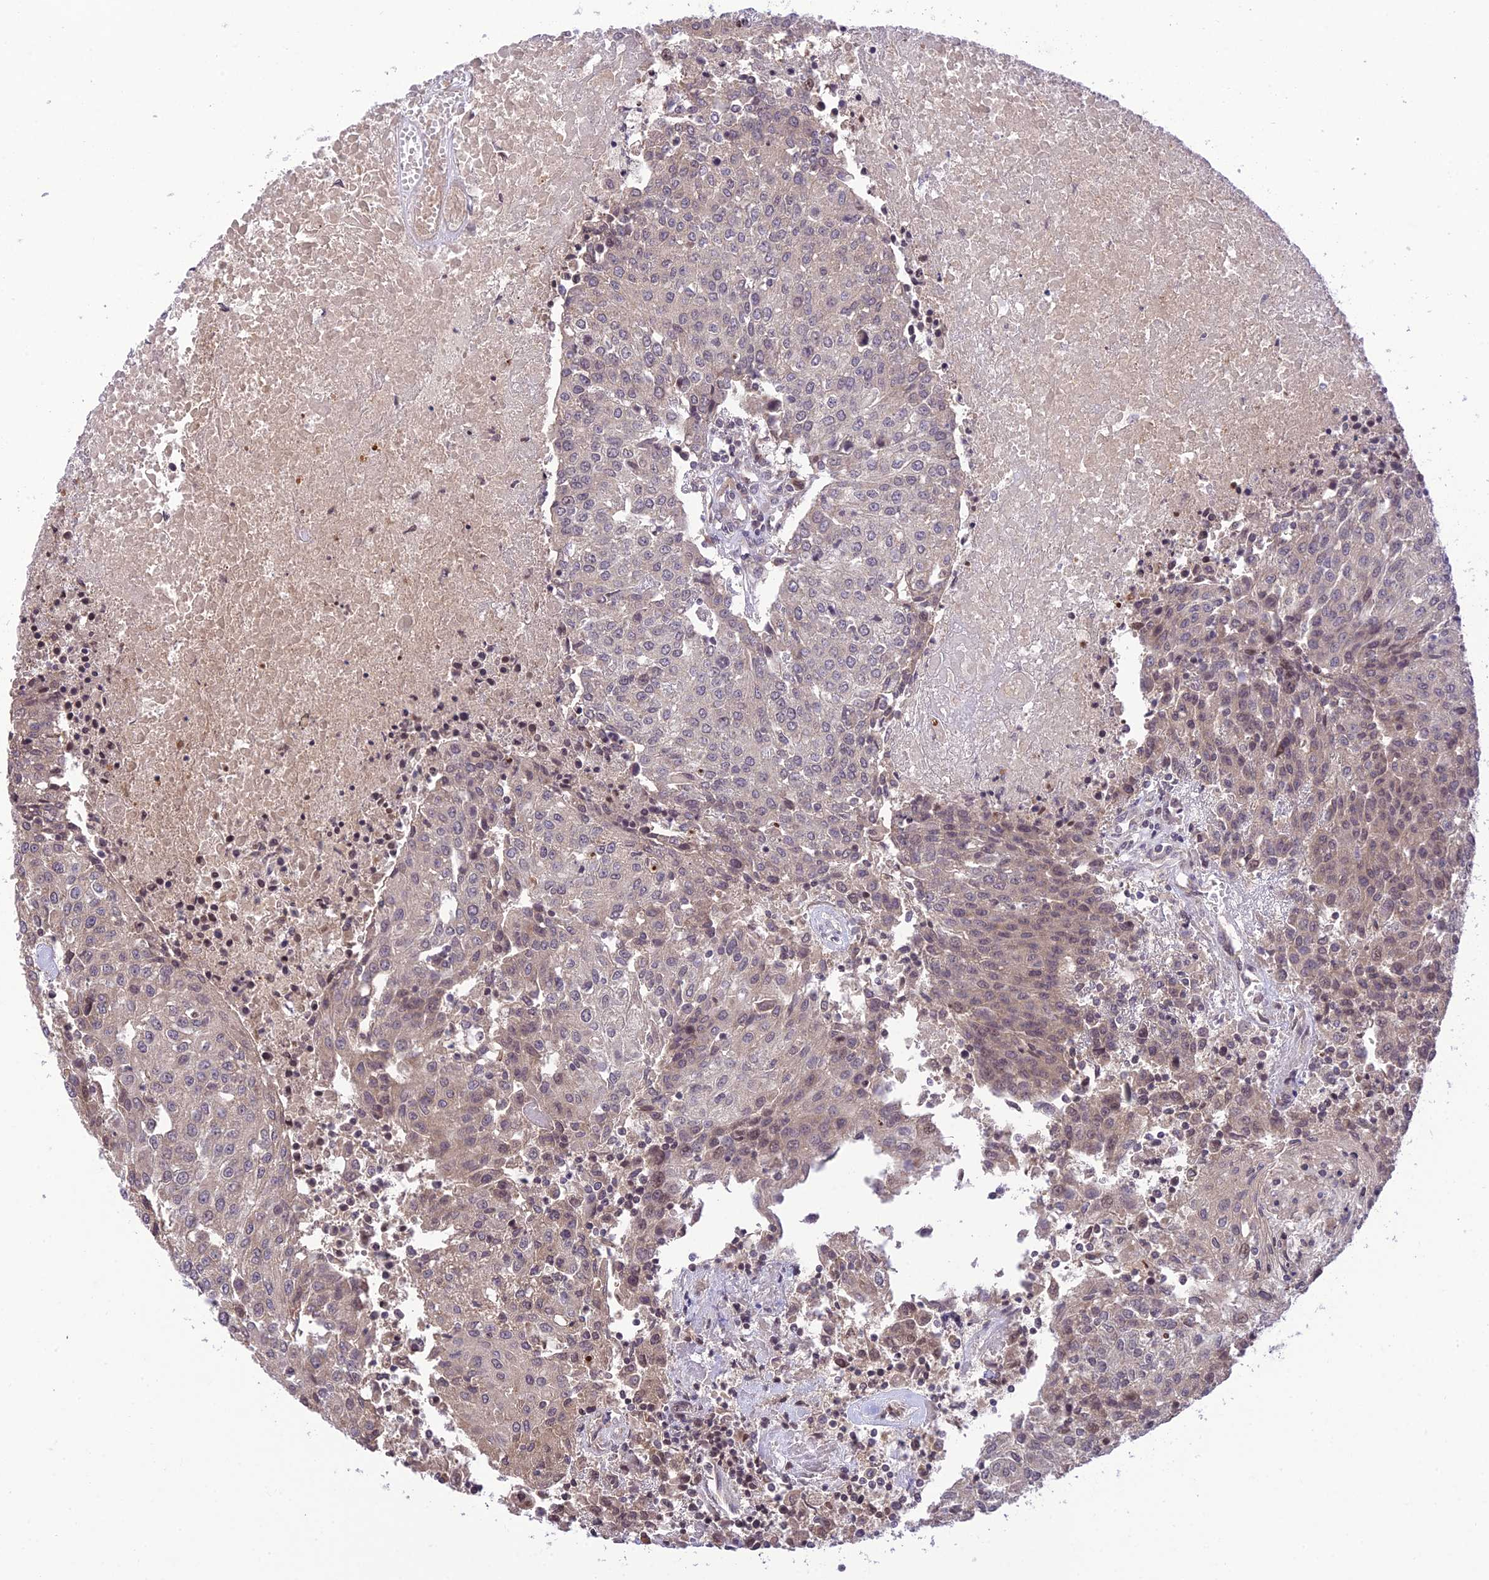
{"staining": {"intensity": "weak", "quantity": "<25%", "location": "cytoplasmic/membranous,nuclear"}, "tissue": "urothelial cancer", "cell_type": "Tumor cells", "image_type": "cancer", "snomed": [{"axis": "morphology", "description": "Urothelial carcinoma, High grade"}, {"axis": "topography", "description": "Urinary bladder"}], "caption": "Immunohistochemistry (IHC) histopathology image of human urothelial cancer stained for a protein (brown), which displays no staining in tumor cells.", "gene": "TEKT1", "patient": {"sex": "female", "age": 85}}